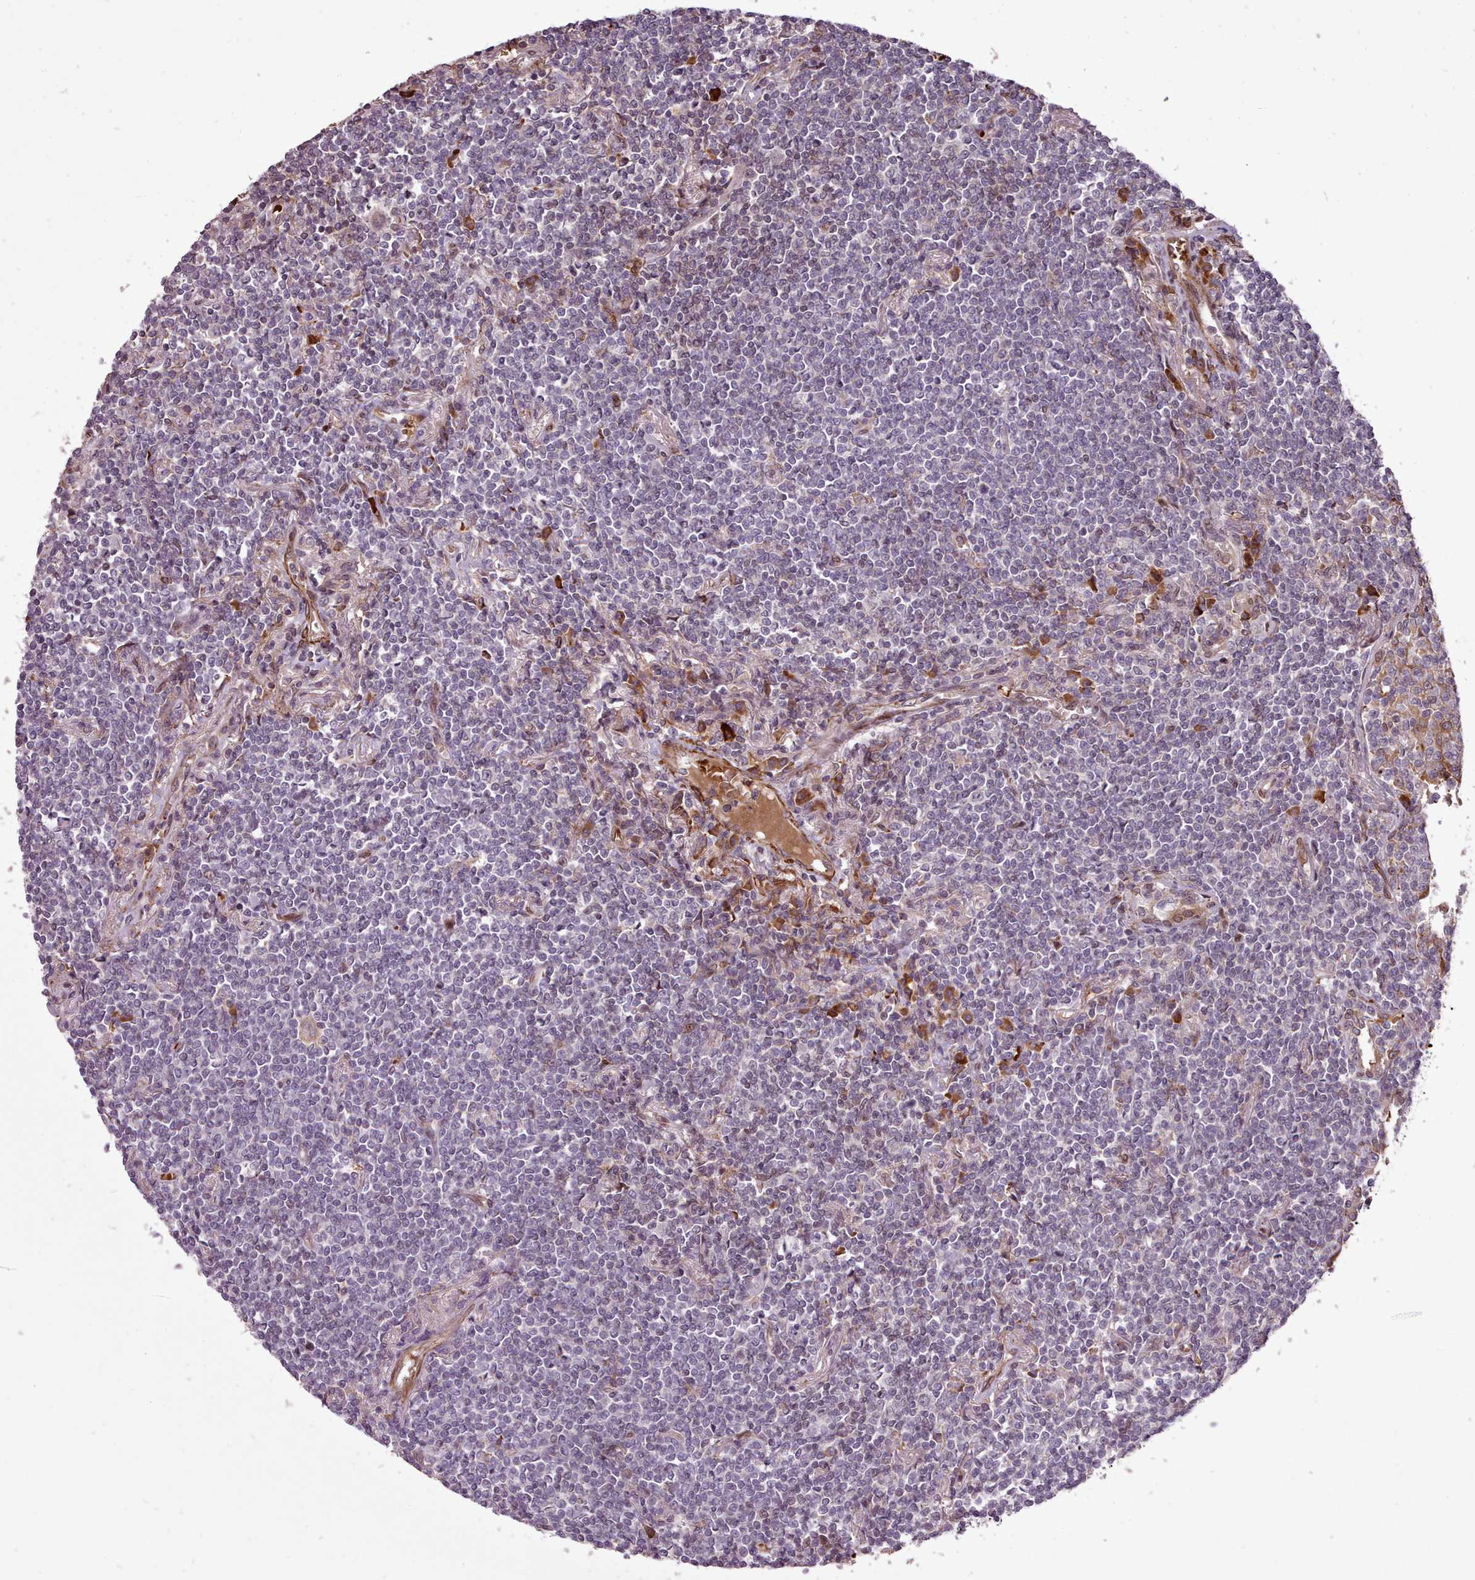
{"staining": {"intensity": "negative", "quantity": "none", "location": "none"}, "tissue": "lymphoma", "cell_type": "Tumor cells", "image_type": "cancer", "snomed": [{"axis": "morphology", "description": "Malignant lymphoma, non-Hodgkin's type, Low grade"}, {"axis": "topography", "description": "Lung"}], "caption": "The immunohistochemistry (IHC) photomicrograph has no significant staining in tumor cells of malignant lymphoma, non-Hodgkin's type (low-grade) tissue.", "gene": "CABP1", "patient": {"sex": "female", "age": 71}}